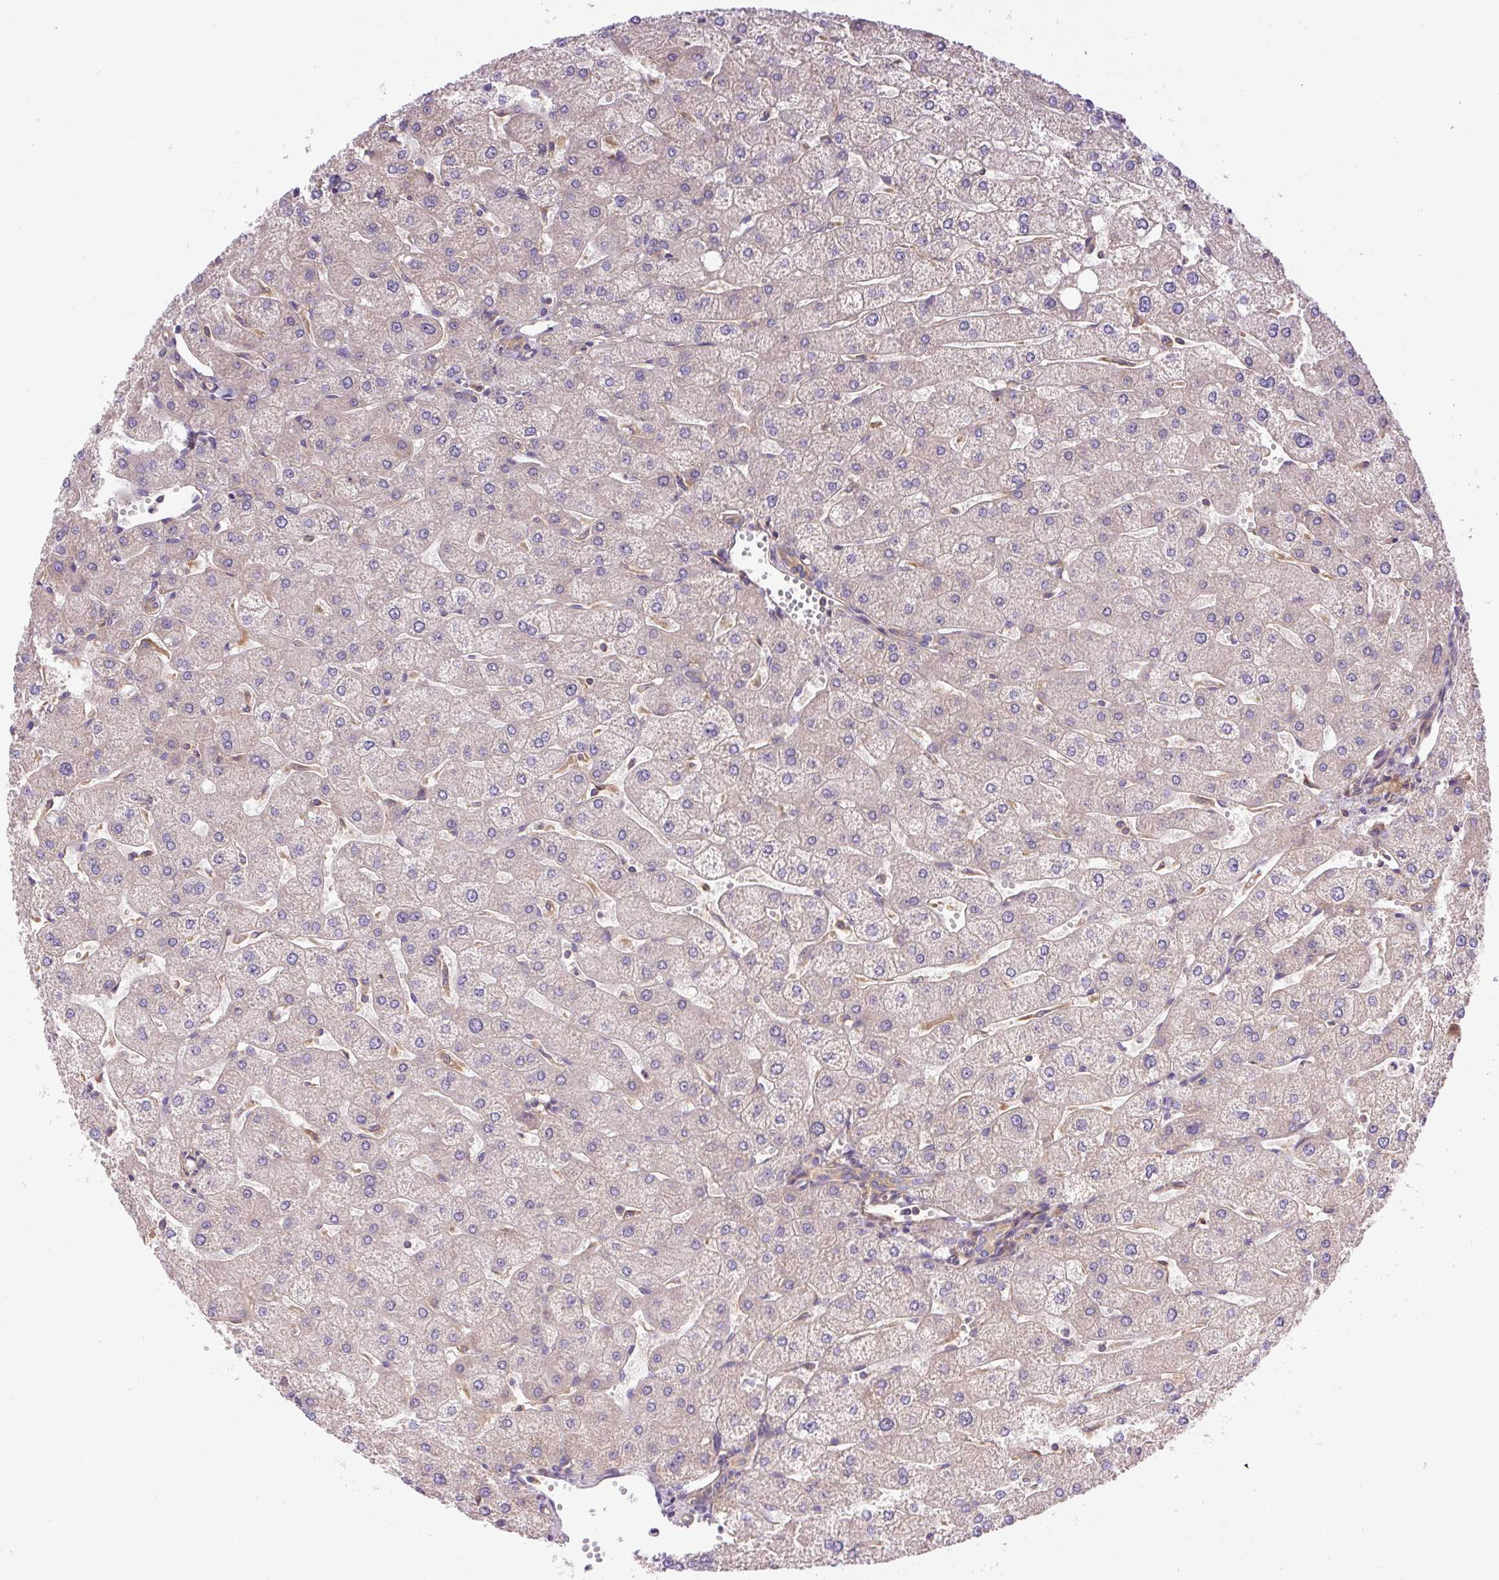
{"staining": {"intensity": "weak", "quantity": "25%-75%", "location": "cytoplasmic/membranous"}, "tissue": "liver", "cell_type": "Cholangiocytes", "image_type": "normal", "snomed": [{"axis": "morphology", "description": "Normal tissue, NOS"}, {"axis": "topography", "description": "Liver"}], "caption": "IHC histopathology image of unremarkable liver stained for a protein (brown), which reveals low levels of weak cytoplasmic/membranous expression in approximately 25%-75% of cholangiocytes.", "gene": "CCDC28A", "patient": {"sex": "male", "age": 67}}